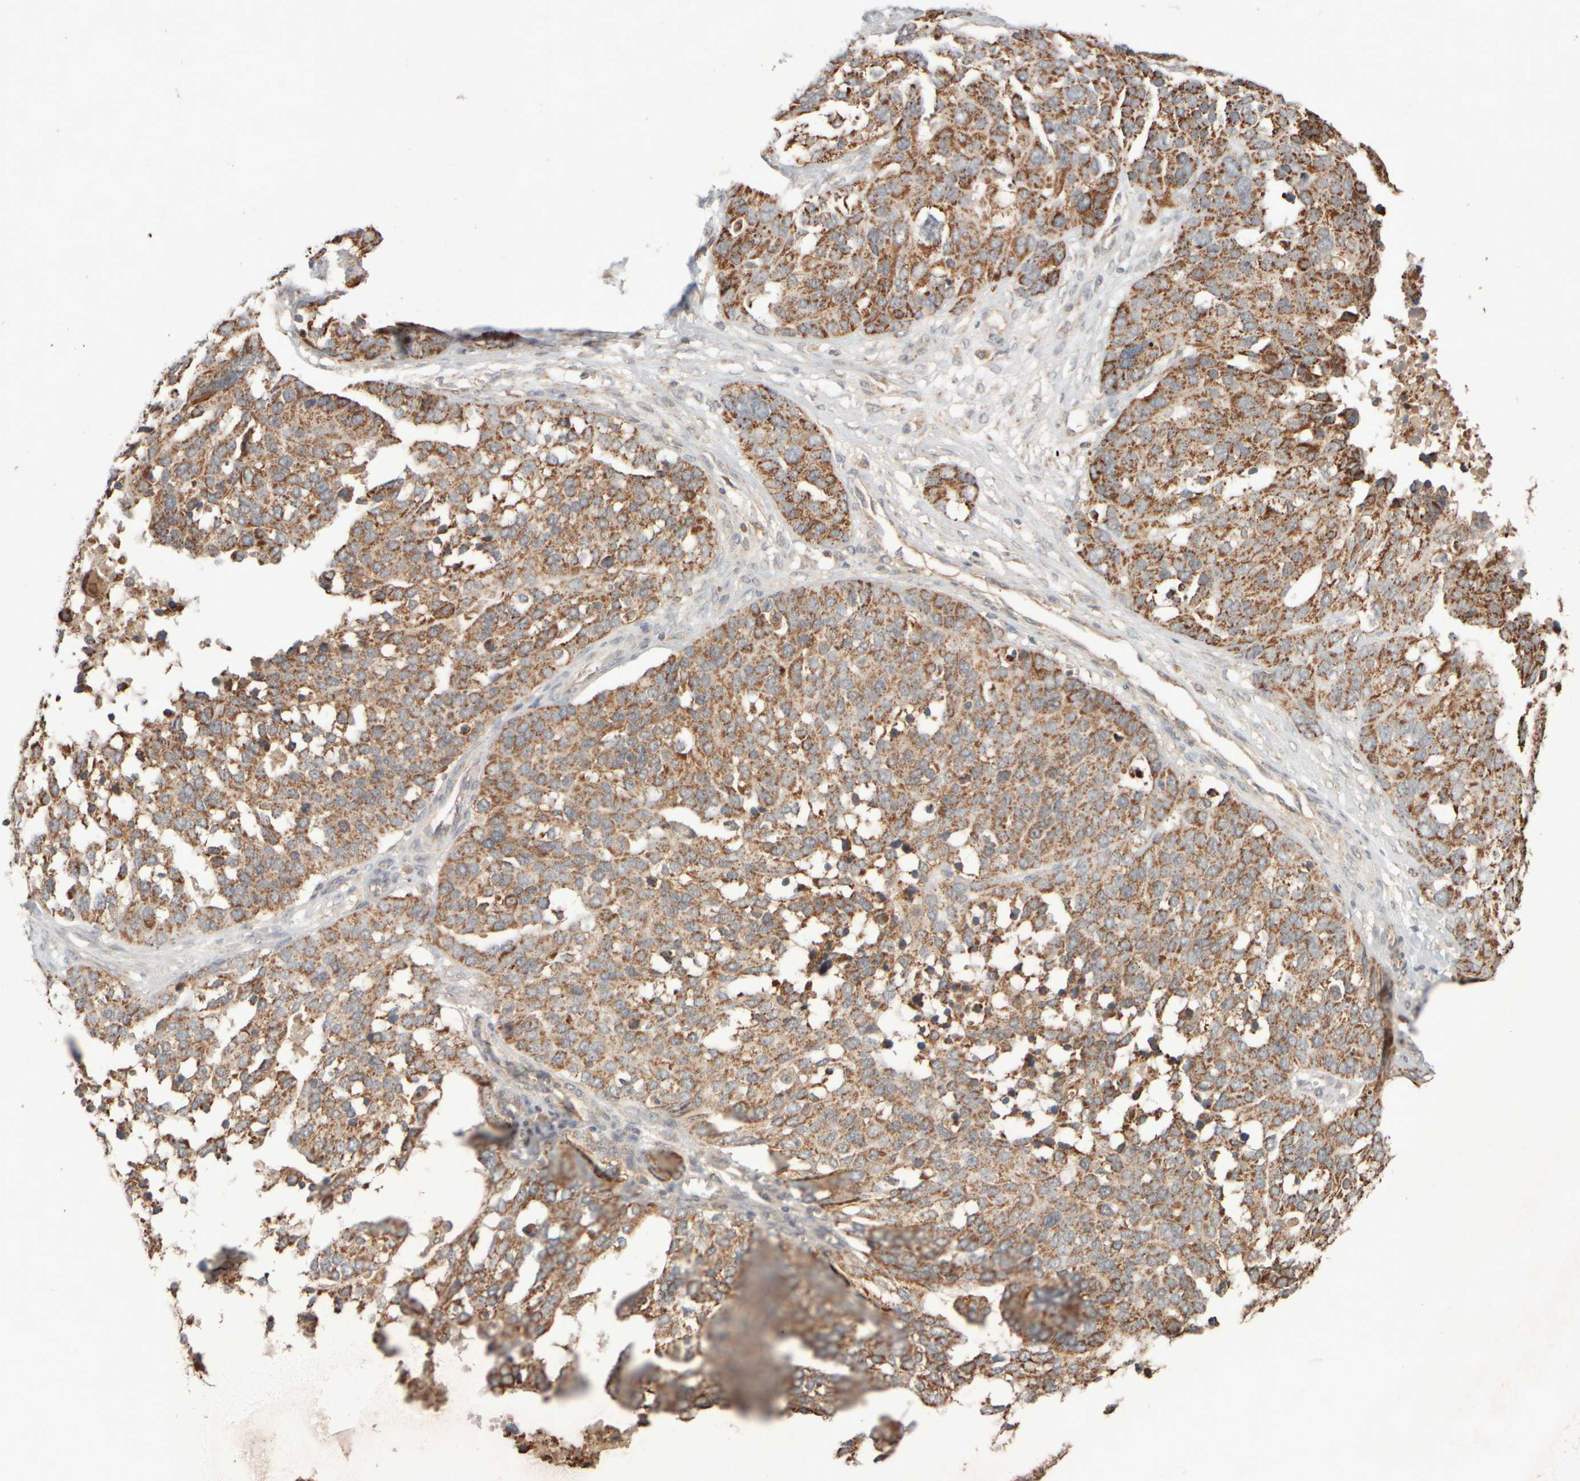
{"staining": {"intensity": "strong", "quantity": "25%-75%", "location": "cytoplasmic/membranous"}, "tissue": "ovarian cancer", "cell_type": "Tumor cells", "image_type": "cancer", "snomed": [{"axis": "morphology", "description": "Cystadenocarcinoma, serous, NOS"}, {"axis": "topography", "description": "Ovary"}], "caption": "Immunohistochemistry (DAB) staining of human ovarian cancer exhibits strong cytoplasmic/membranous protein staining in about 25%-75% of tumor cells.", "gene": "EIF2B3", "patient": {"sex": "female", "age": 44}}